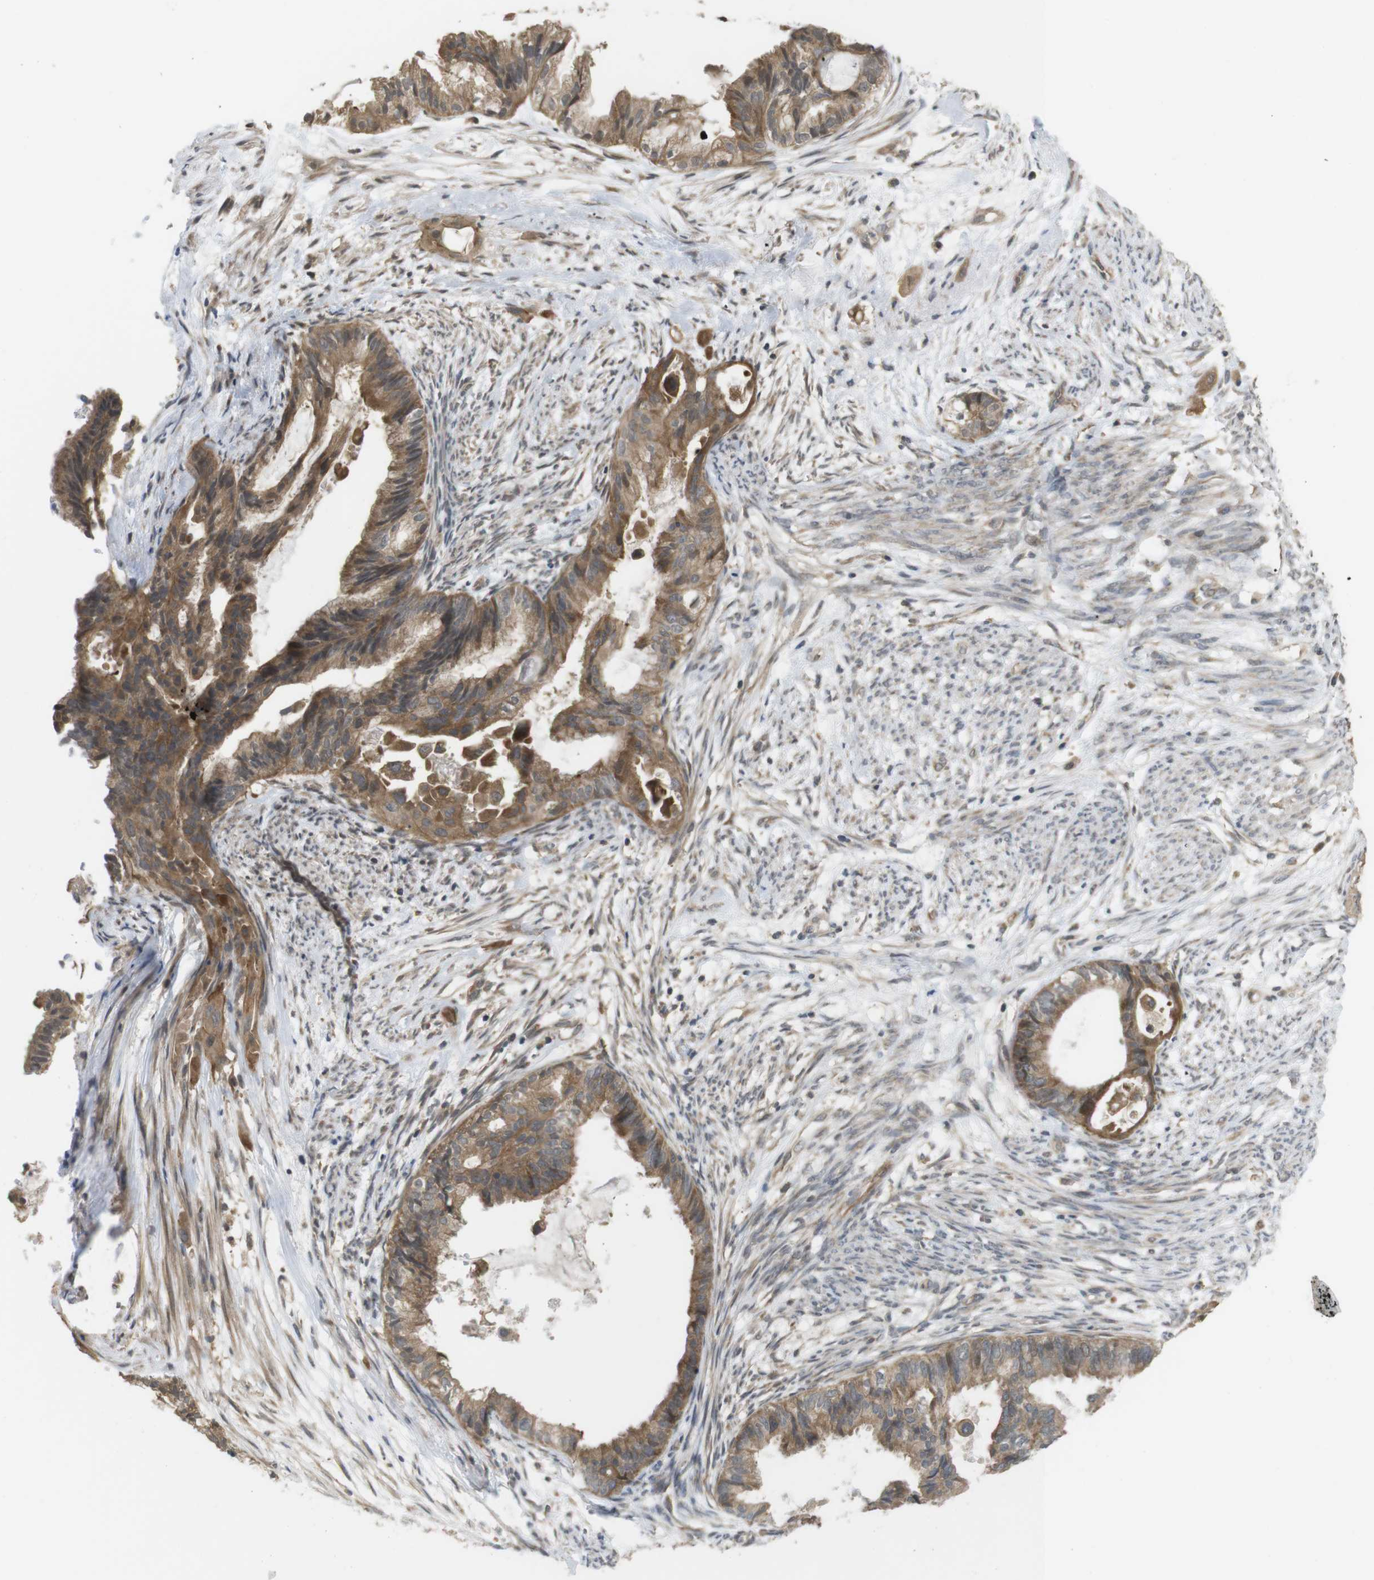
{"staining": {"intensity": "moderate", "quantity": ">75%", "location": "cytoplasmic/membranous"}, "tissue": "cervical cancer", "cell_type": "Tumor cells", "image_type": "cancer", "snomed": [{"axis": "morphology", "description": "Normal tissue, NOS"}, {"axis": "morphology", "description": "Adenocarcinoma, NOS"}, {"axis": "topography", "description": "Cervix"}, {"axis": "topography", "description": "Endometrium"}], "caption": "Cervical adenocarcinoma stained with a protein marker demonstrates moderate staining in tumor cells.", "gene": "RNF130", "patient": {"sex": "female", "age": 86}}